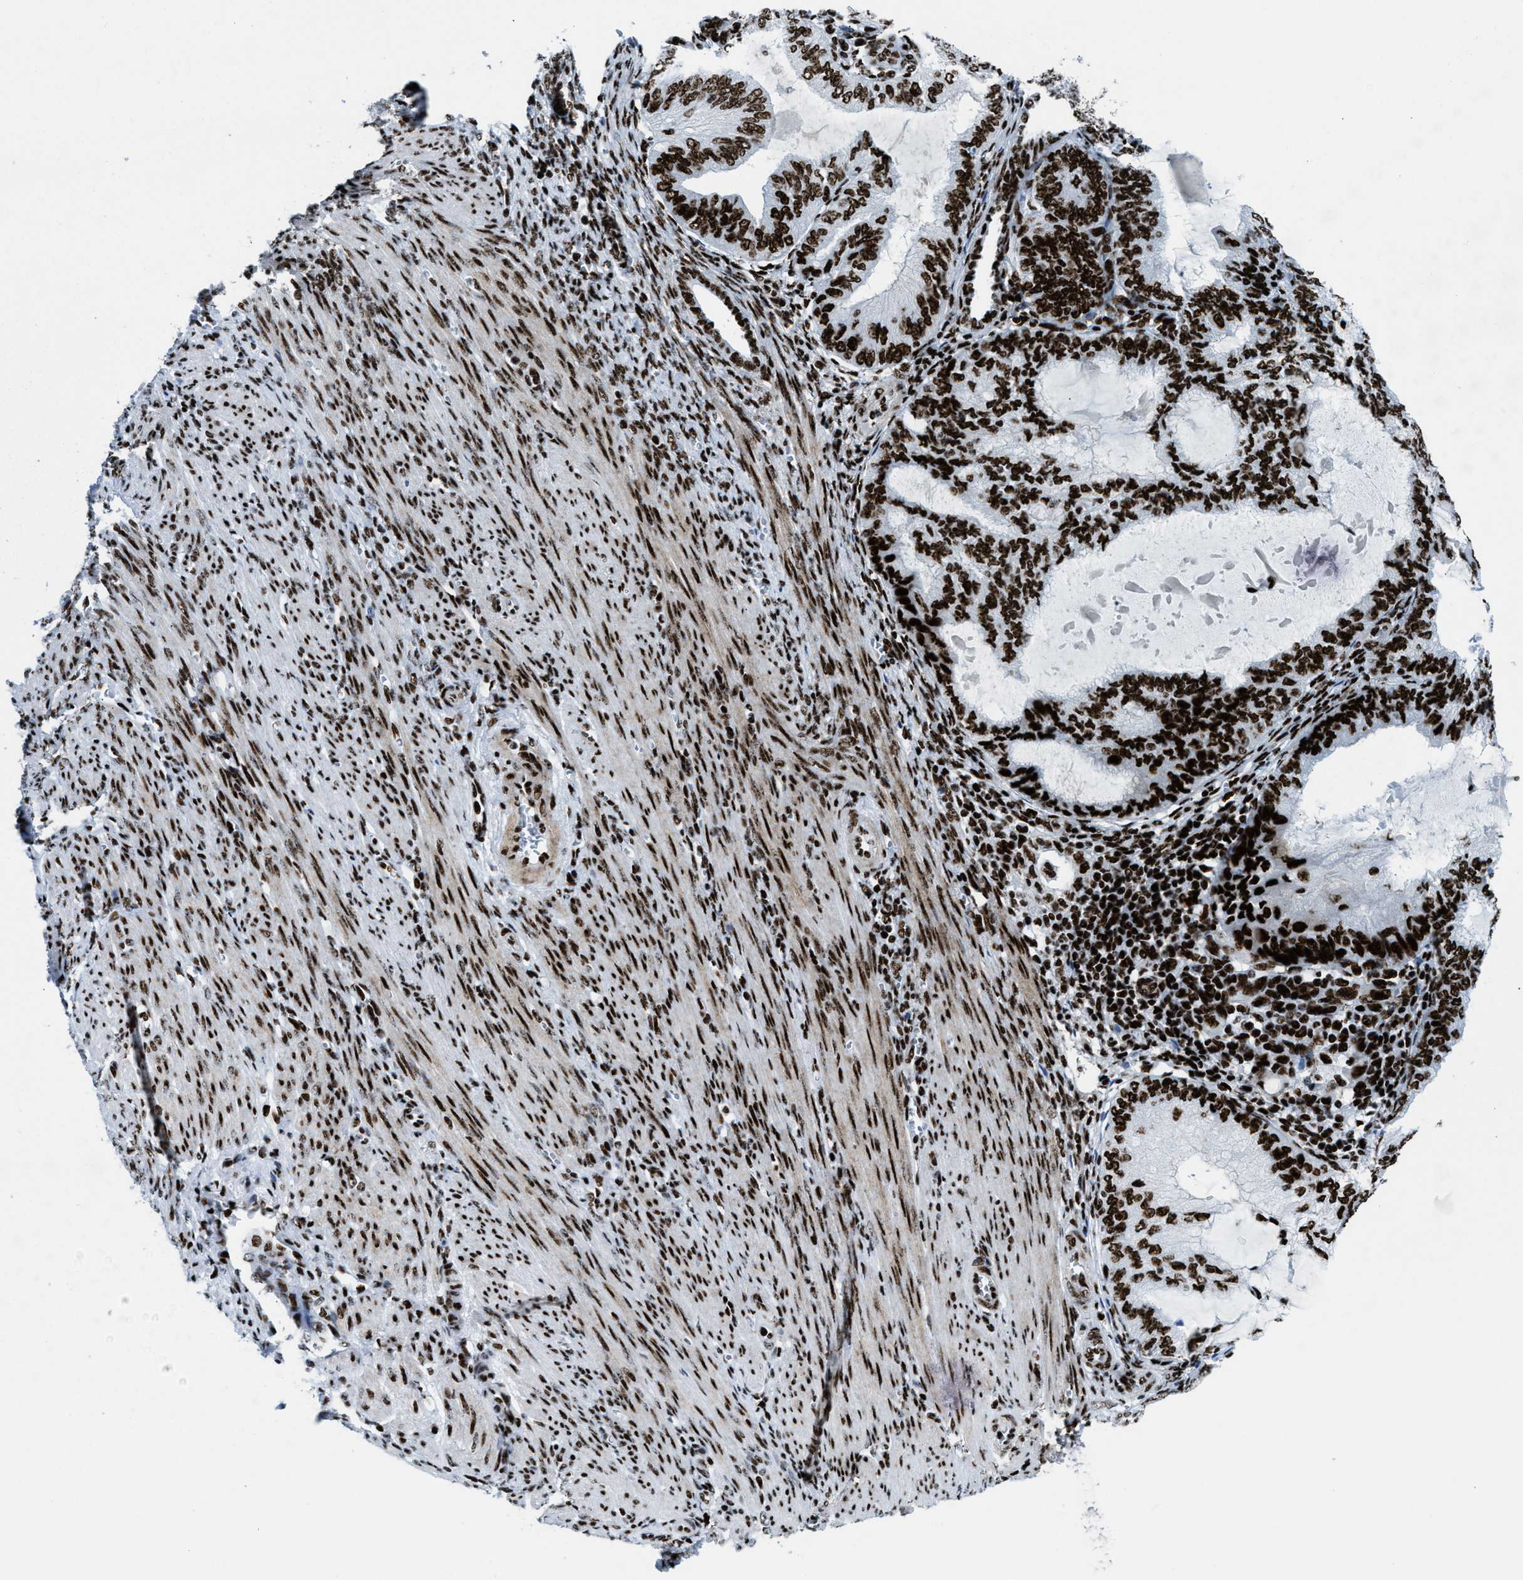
{"staining": {"intensity": "strong", "quantity": ">75%", "location": "nuclear"}, "tissue": "endometrial cancer", "cell_type": "Tumor cells", "image_type": "cancer", "snomed": [{"axis": "morphology", "description": "Adenocarcinoma, NOS"}, {"axis": "topography", "description": "Endometrium"}], "caption": "DAB (3,3'-diaminobenzidine) immunohistochemical staining of human endometrial cancer (adenocarcinoma) demonstrates strong nuclear protein expression in approximately >75% of tumor cells.", "gene": "NONO", "patient": {"sex": "female", "age": 81}}